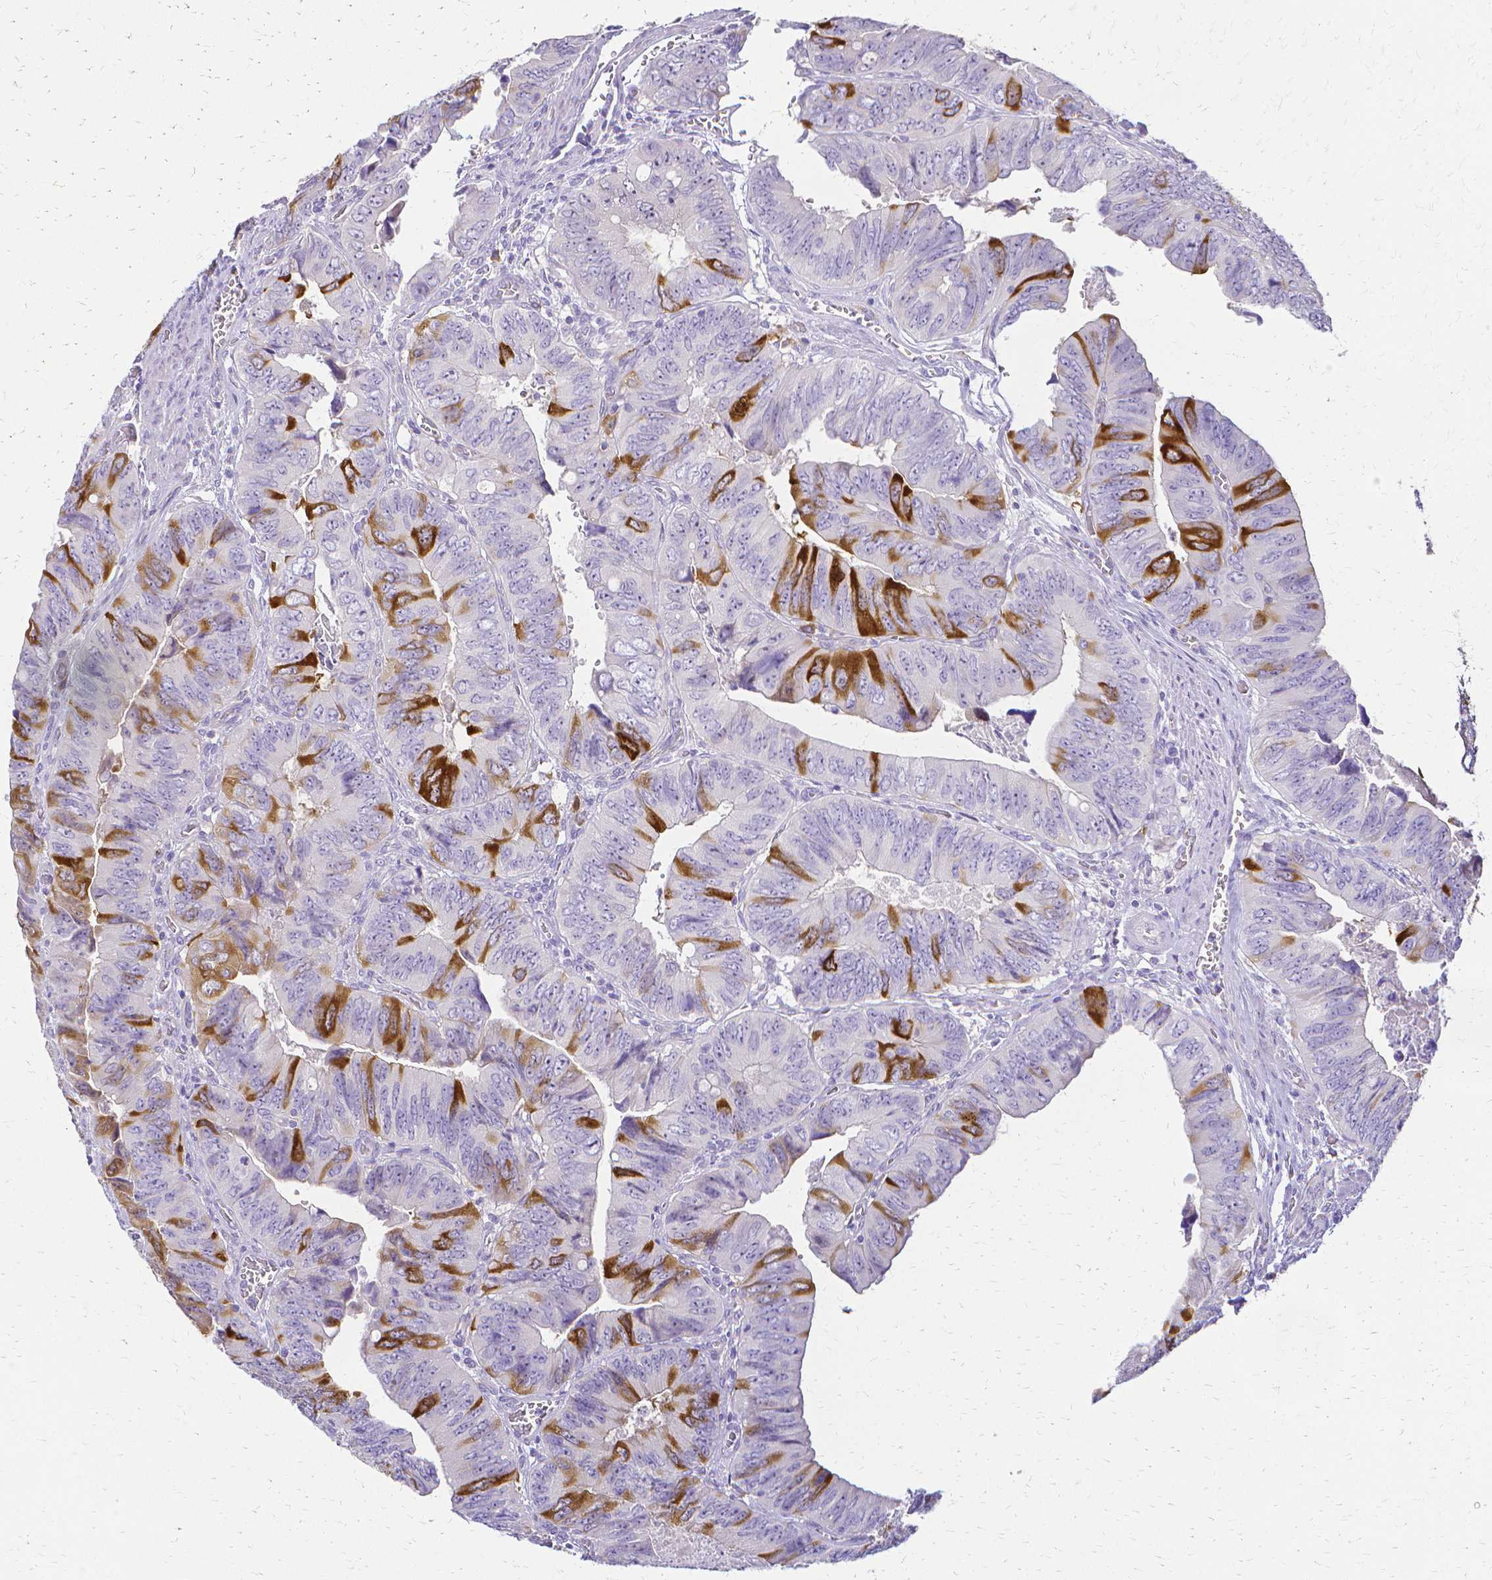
{"staining": {"intensity": "strong", "quantity": "<25%", "location": "cytoplasmic/membranous"}, "tissue": "colorectal cancer", "cell_type": "Tumor cells", "image_type": "cancer", "snomed": [{"axis": "morphology", "description": "Adenocarcinoma, NOS"}, {"axis": "topography", "description": "Colon"}], "caption": "Immunohistochemical staining of human colorectal adenocarcinoma displays medium levels of strong cytoplasmic/membranous staining in about <25% of tumor cells. (Stains: DAB in brown, nuclei in blue, Microscopy: brightfield microscopy at high magnification).", "gene": "CCNB1", "patient": {"sex": "female", "age": 84}}